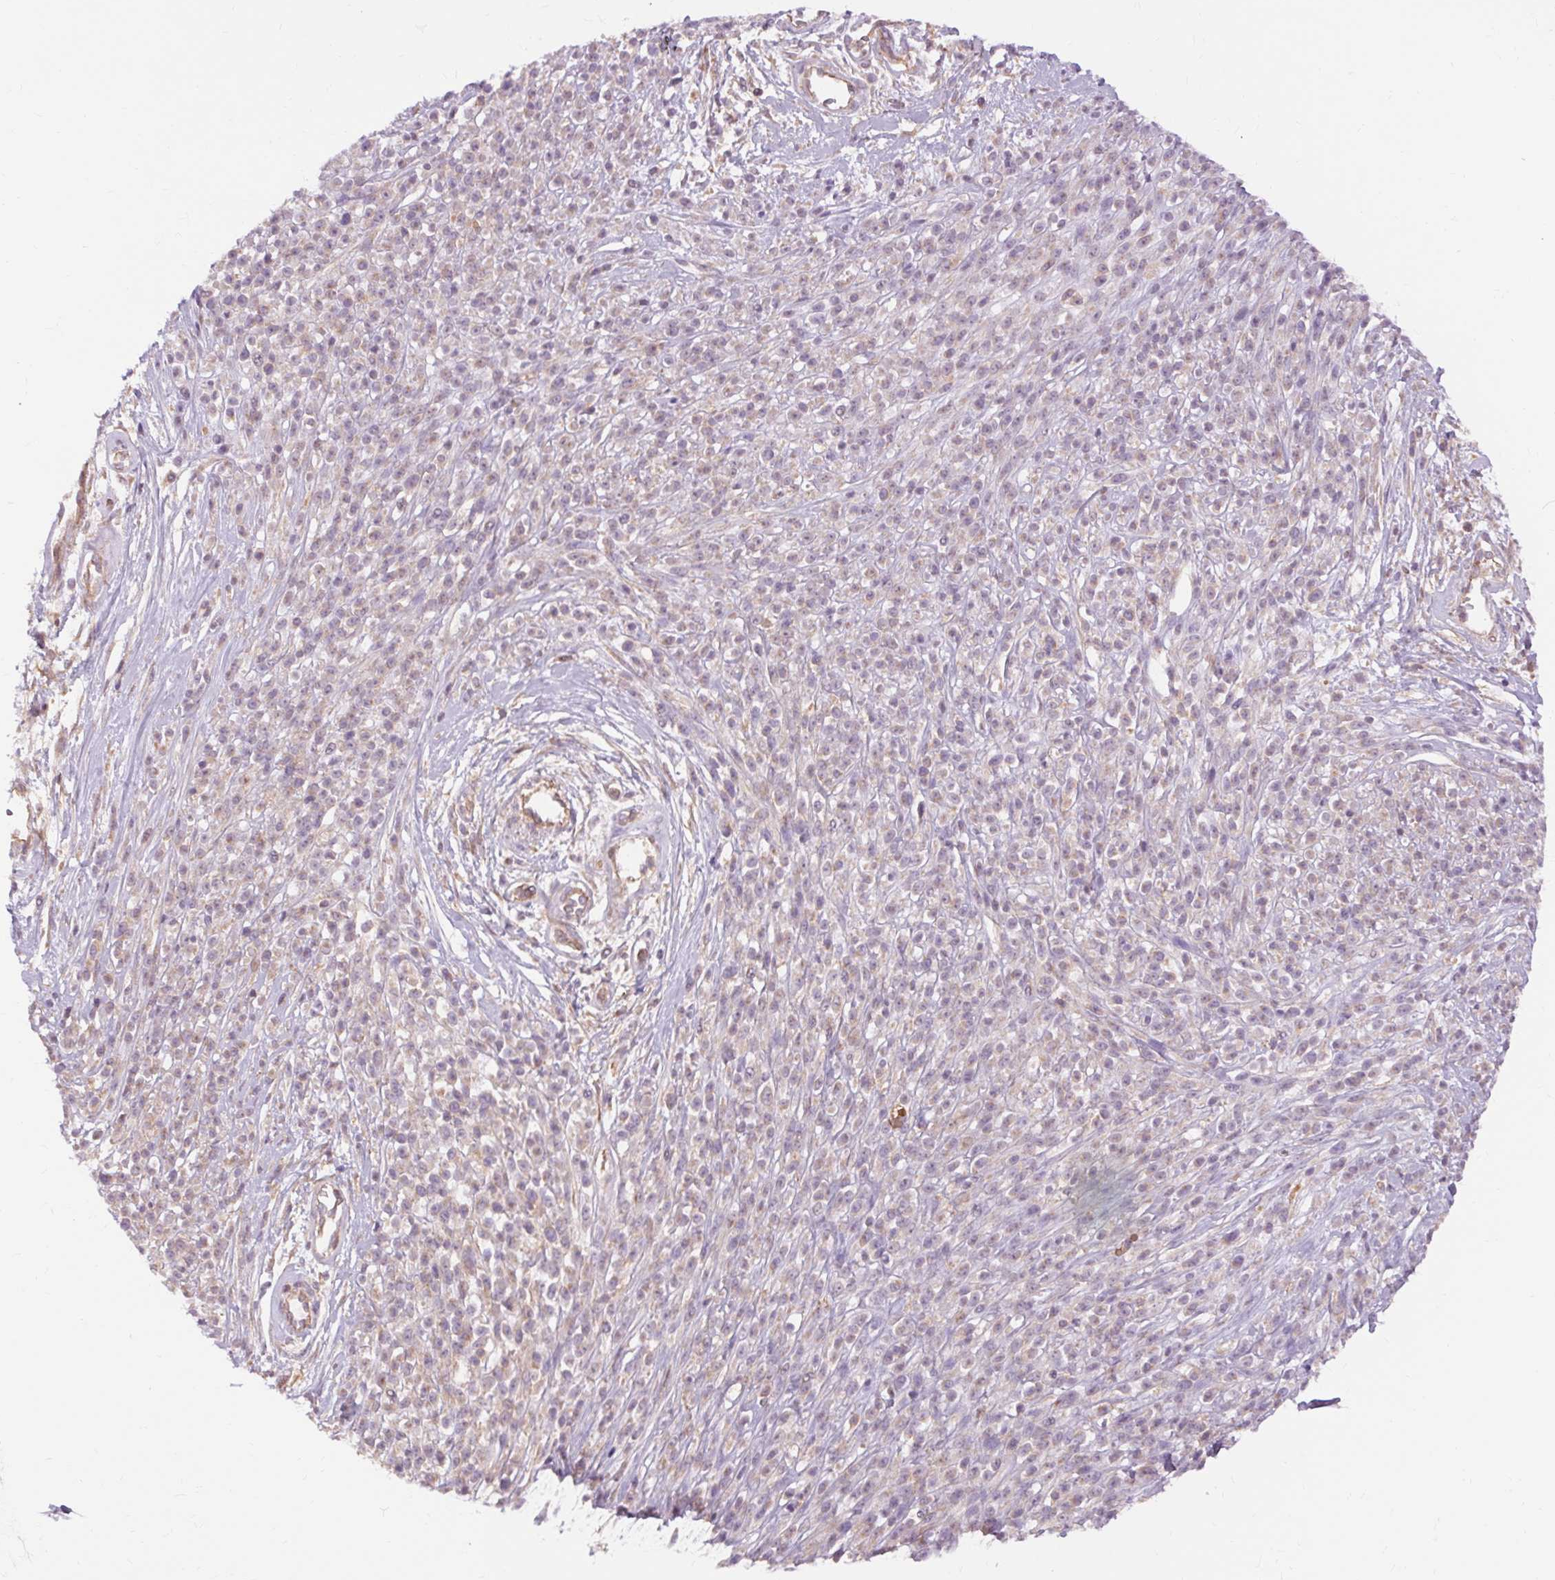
{"staining": {"intensity": "weak", "quantity": "<25%", "location": "cytoplasmic/membranous"}, "tissue": "melanoma", "cell_type": "Tumor cells", "image_type": "cancer", "snomed": [{"axis": "morphology", "description": "Malignant melanoma, NOS"}, {"axis": "topography", "description": "Skin"}, {"axis": "topography", "description": "Skin of trunk"}], "caption": "Melanoma was stained to show a protein in brown. There is no significant staining in tumor cells.", "gene": "TM6SF1", "patient": {"sex": "male", "age": 74}}